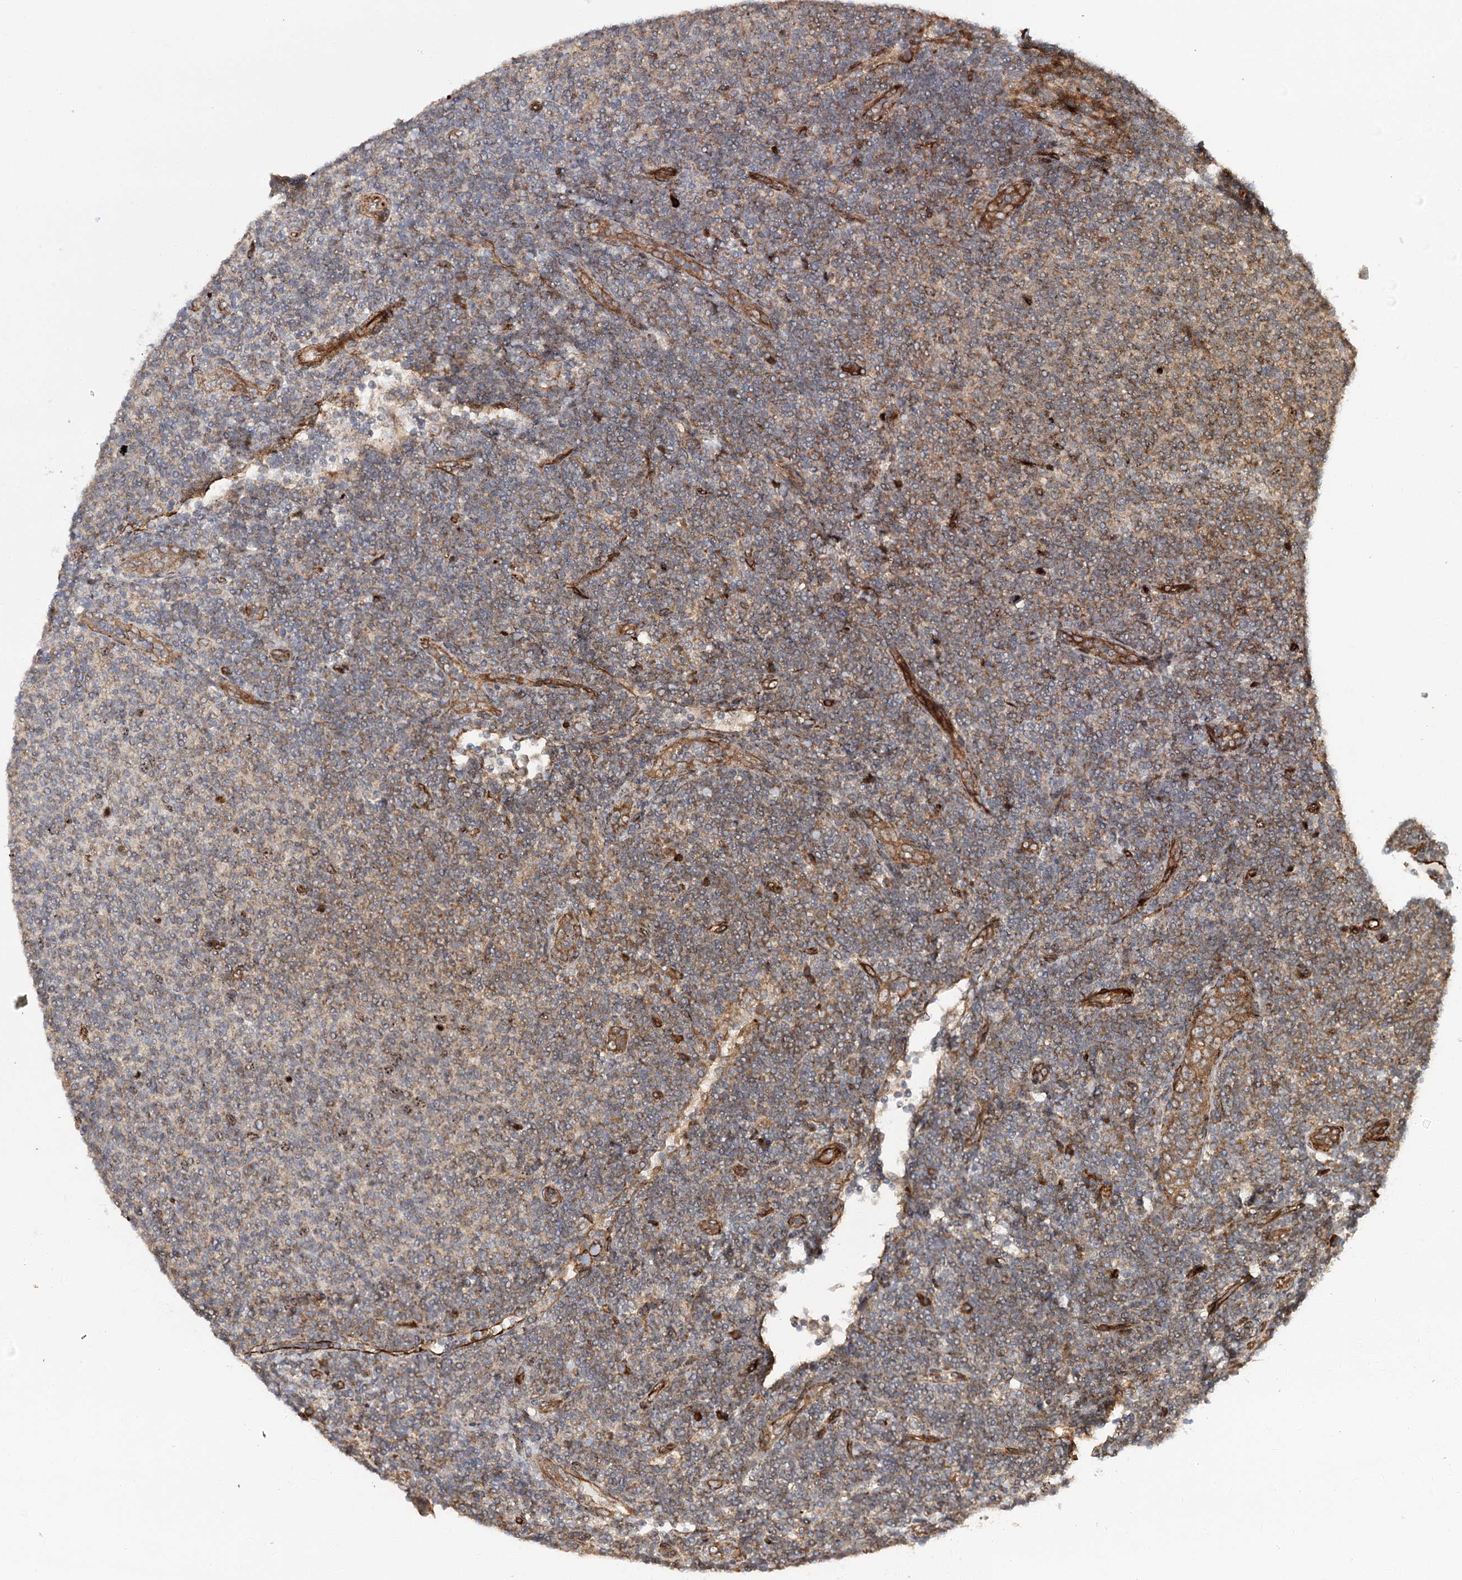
{"staining": {"intensity": "weak", "quantity": "25%-75%", "location": "cytoplasmic/membranous"}, "tissue": "lymphoma", "cell_type": "Tumor cells", "image_type": "cancer", "snomed": [{"axis": "morphology", "description": "Malignant lymphoma, non-Hodgkin's type, Low grade"}, {"axis": "topography", "description": "Lymph node"}], "caption": "Weak cytoplasmic/membranous protein expression is present in about 25%-75% of tumor cells in low-grade malignant lymphoma, non-Hodgkin's type. The staining is performed using DAB (3,3'-diaminobenzidine) brown chromogen to label protein expression. The nuclei are counter-stained blue using hematoxylin.", "gene": "MKNK1", "patient": {"sex": "male", "age": 66}}